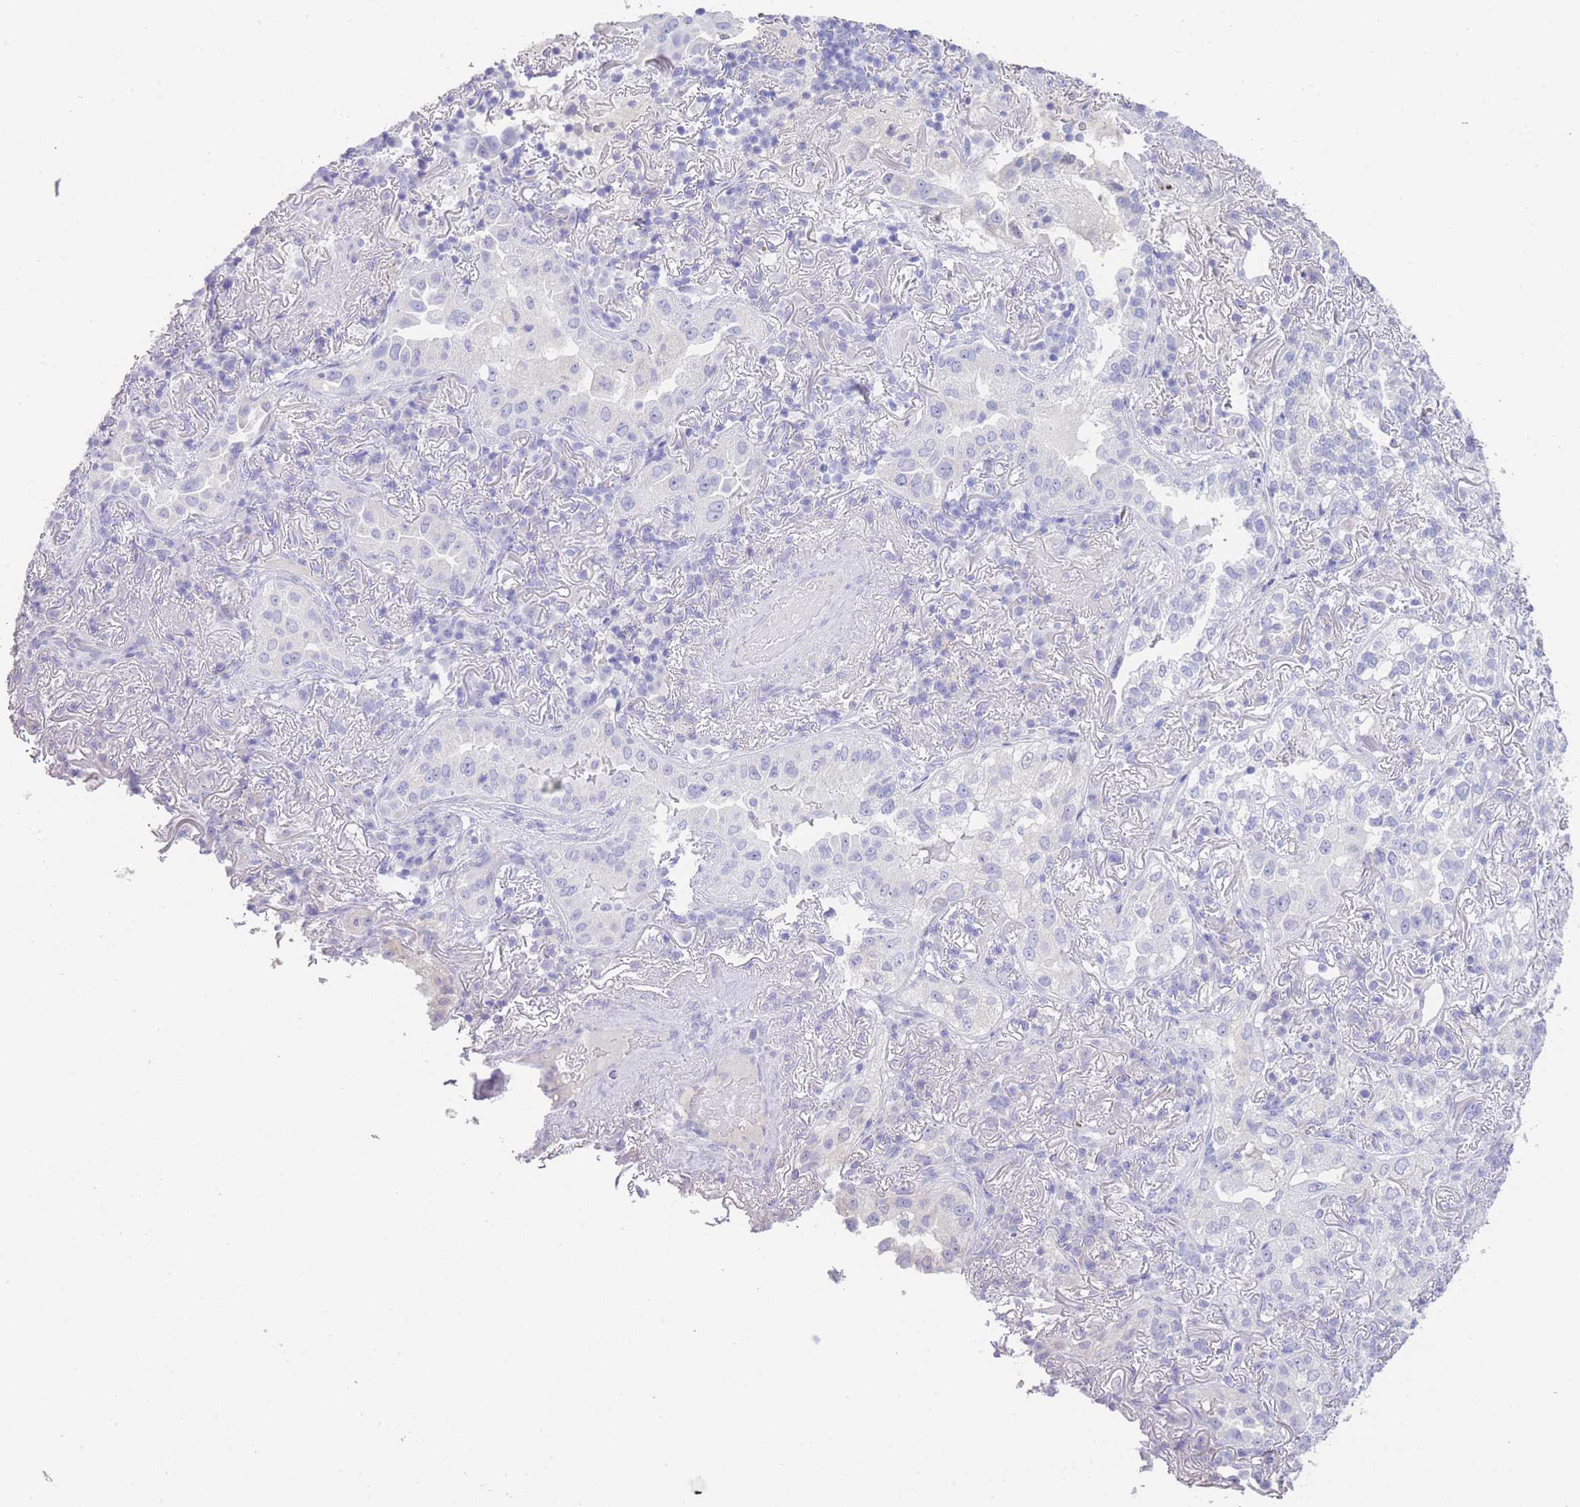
{"staining": {"intensity": "negative", "quantity": "none", "location": "none"}, "tissue": "lung cancer", "cell_type": "Tumor cells", "image_type": "cancer", "snomed": [{"axis": "morphology", "description": "Adenocarcinoma, NOS"}, {"axis": "topography", "description": "Lung"}], "caption": "DAB immunohistochemical staining of adenocarcinoma (lung) demonstrates no significant expression in tumor cells. (Stains: DAB immunohistochemistry with hematoxylin counter stain, Microscopy: brightfield microscopy at high magnification).", "gene": "LRRC37A", "patient": {"sex": "female", "age": 69}}